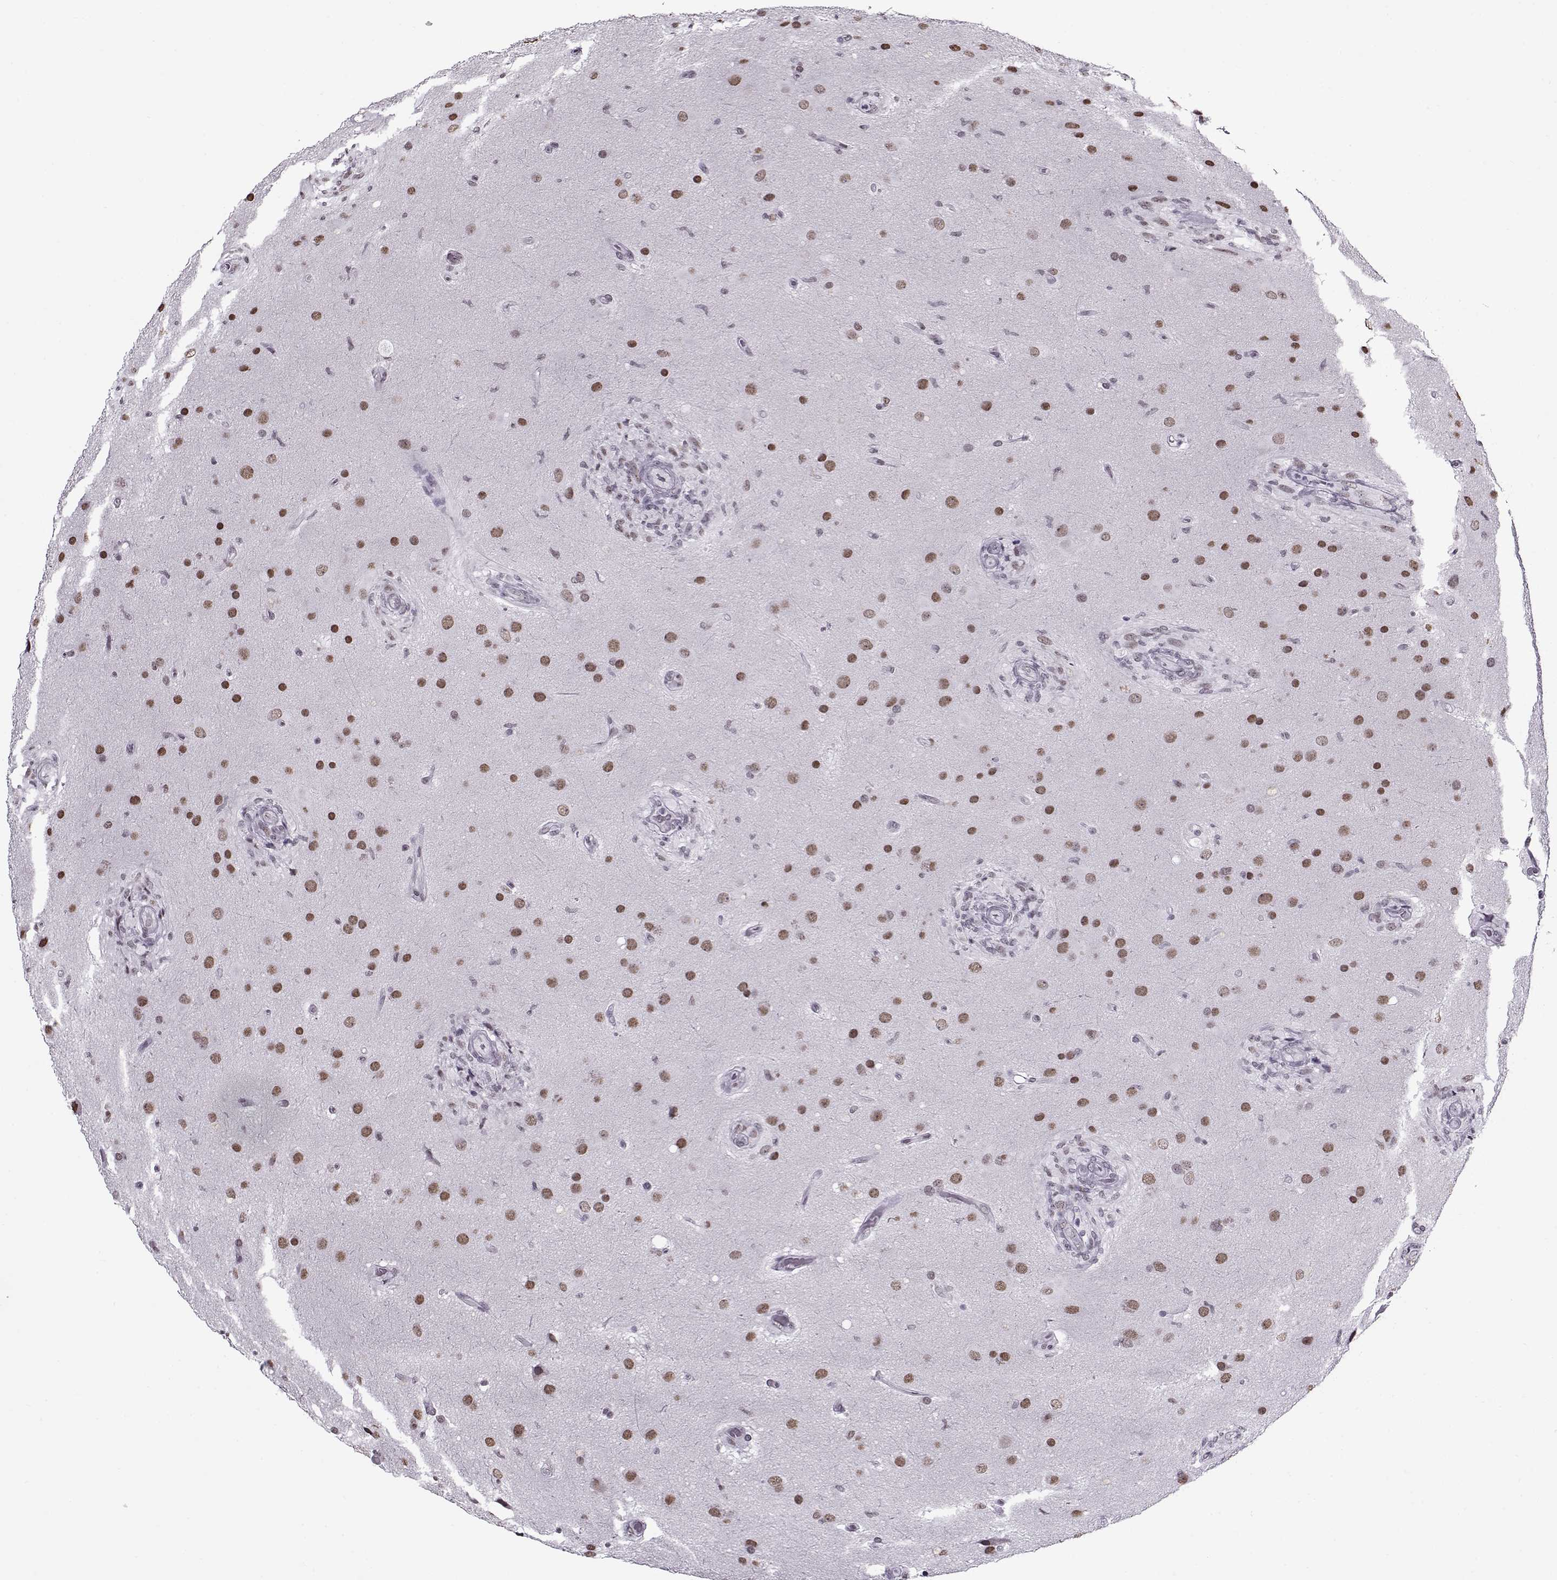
{"staining": {"intensity": "negative", "quantity": "none", "location": "none"}, "tissue": "glioma", "cell_type": "Tumor cells", "image_type": "cancer", "snomed": [{"axis": "morphology", "description": "Glioma, malignant, High grade"}, {"axis": "topography", "description": "Brain"}], "caption": "The image displays no significant expression in tumor cells of malignant glioma (high-grade). Brightfield microscopy of IHC stained with DAB (3,3'-diaminobenzidine) (brown) and hematoxylin (blue), captured at high magnification.", "gene": "PRMT8", "patient": {"sex": "male", "age": 68}}